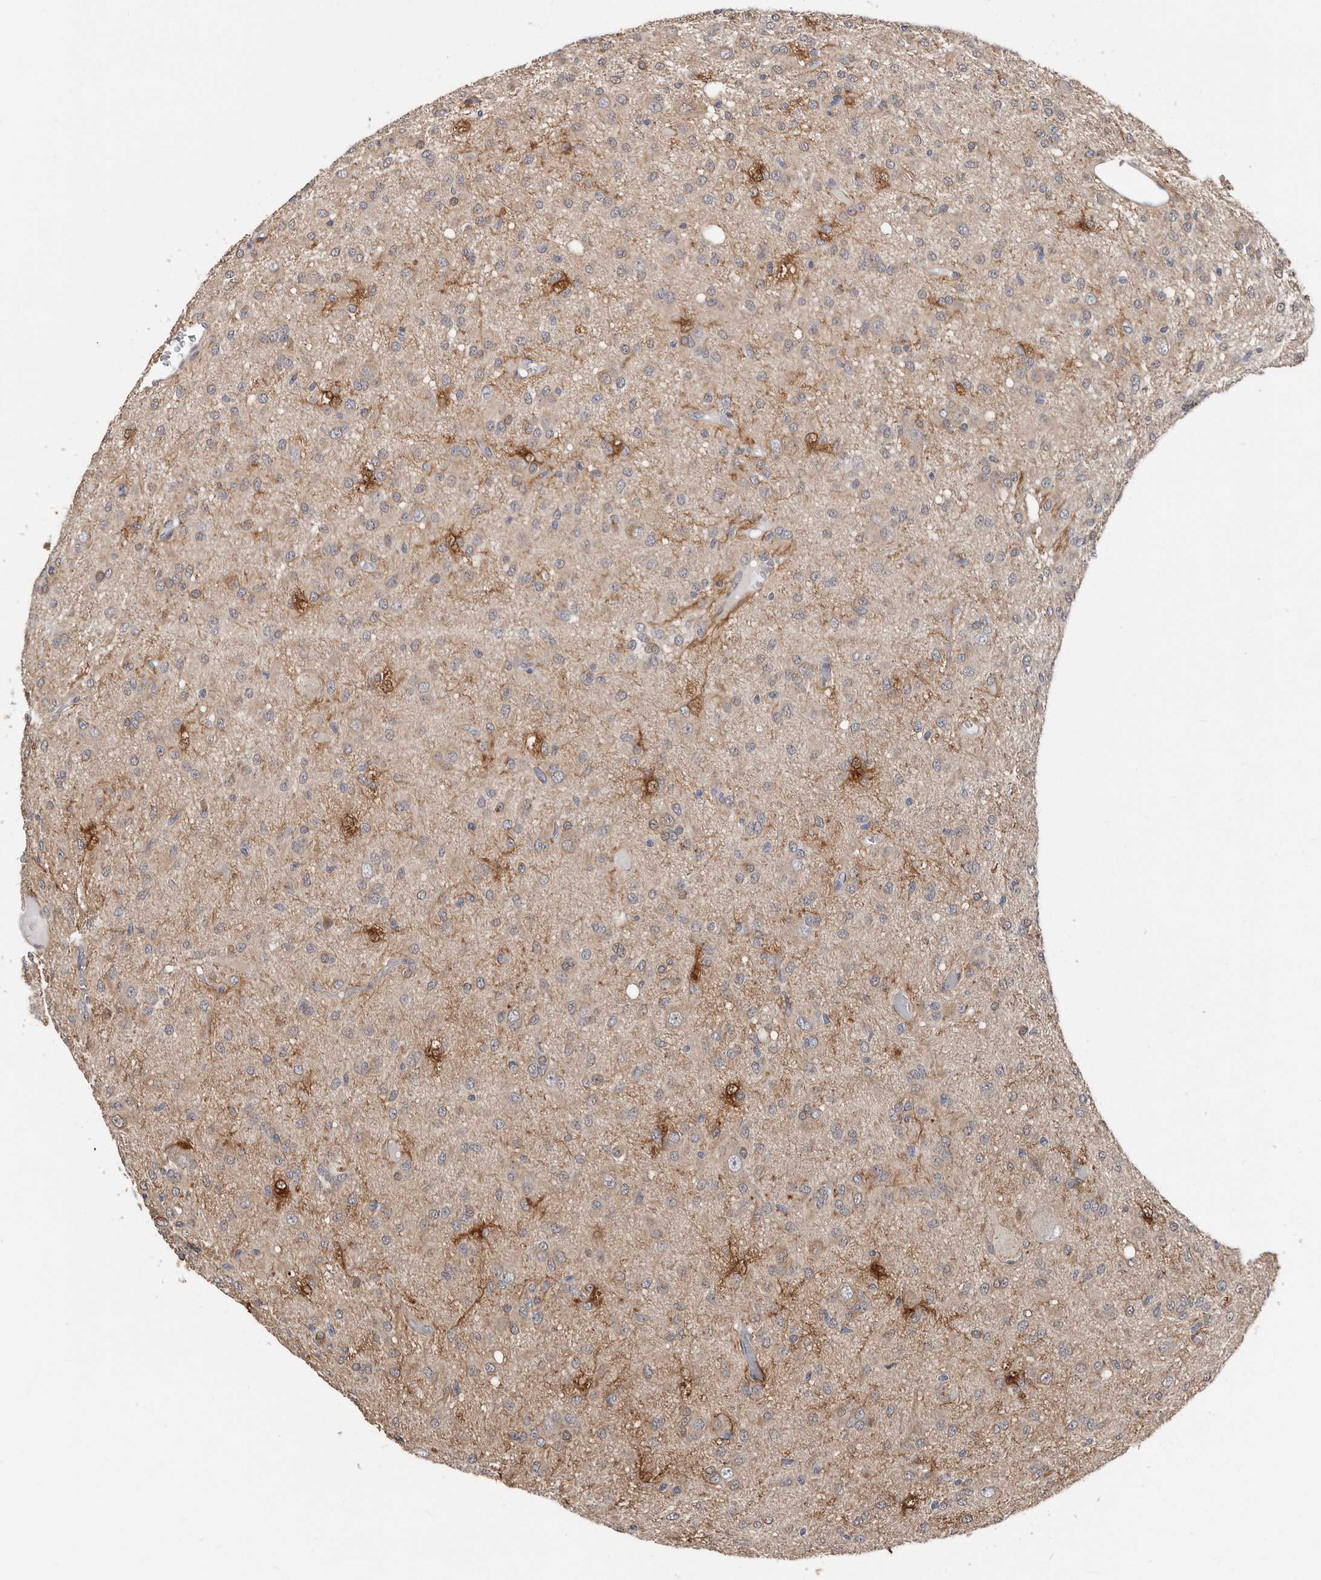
{"staining": {"intensity": "weak", "quantity": "25%-75%", "location": "cytoplasmic/membranous"}, "tissue": "glioma", "cell_type": "Tumor cells", "image_type": "cancer", "snomed": [{"axis": "morphology", "description": "Glioma, malignant, High grade"}, {"axis": "topography", "description": "Brain"}], "caption": "Tumor cells reveal low levels of weak cytoplasmic/membranous expression in about 25%-75% of cells in high-grade glioma (malignant).", "gene": "ASRGL1", "patient": {"sex": "female", "age": 59}}